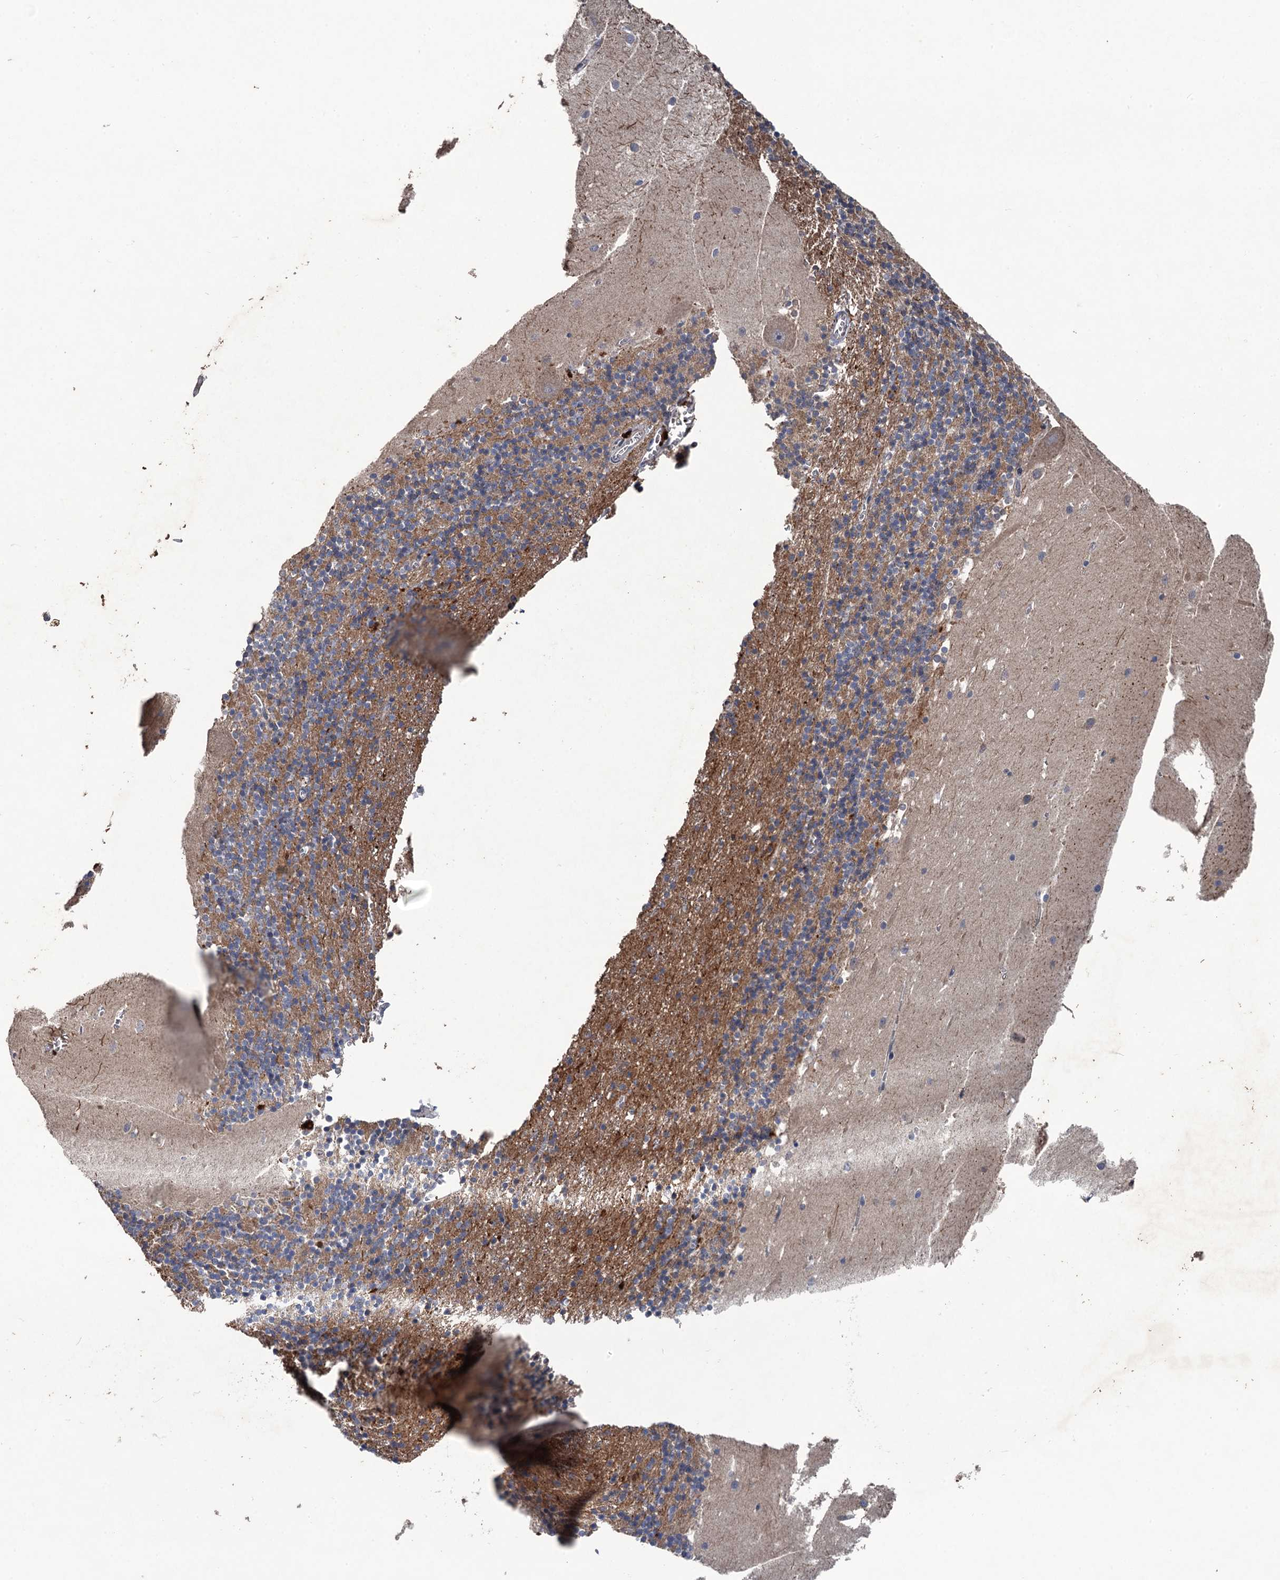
{"staining": {"intensity": "moderate", "quantity": "<25%", "location": "cytoplasmic/membranous"}, "tissue": "cerebellum", "cell_type": "Cells in granular layer", "image_type": "normal", "snomed": [{"axis": "morphology", "description": "Normal tissue, NOS"}, {"axis": "topography", "description": "Cerebellum"}], "caption": "Unremarkable cerebellum displays moderate cytoplasmic/membranous staining in approximately <25% of cells in granular layer, visualized by immunohistochemistry. The staining was performed using DAB (3,3'-diaminobenzidine) to visualize the protein expression in brown, while the nuclei were stained in blue with hematoxylin (Magnification: 20x).", "gene": "ZNF438", "patient": {"sex": "male", "age": 54}}